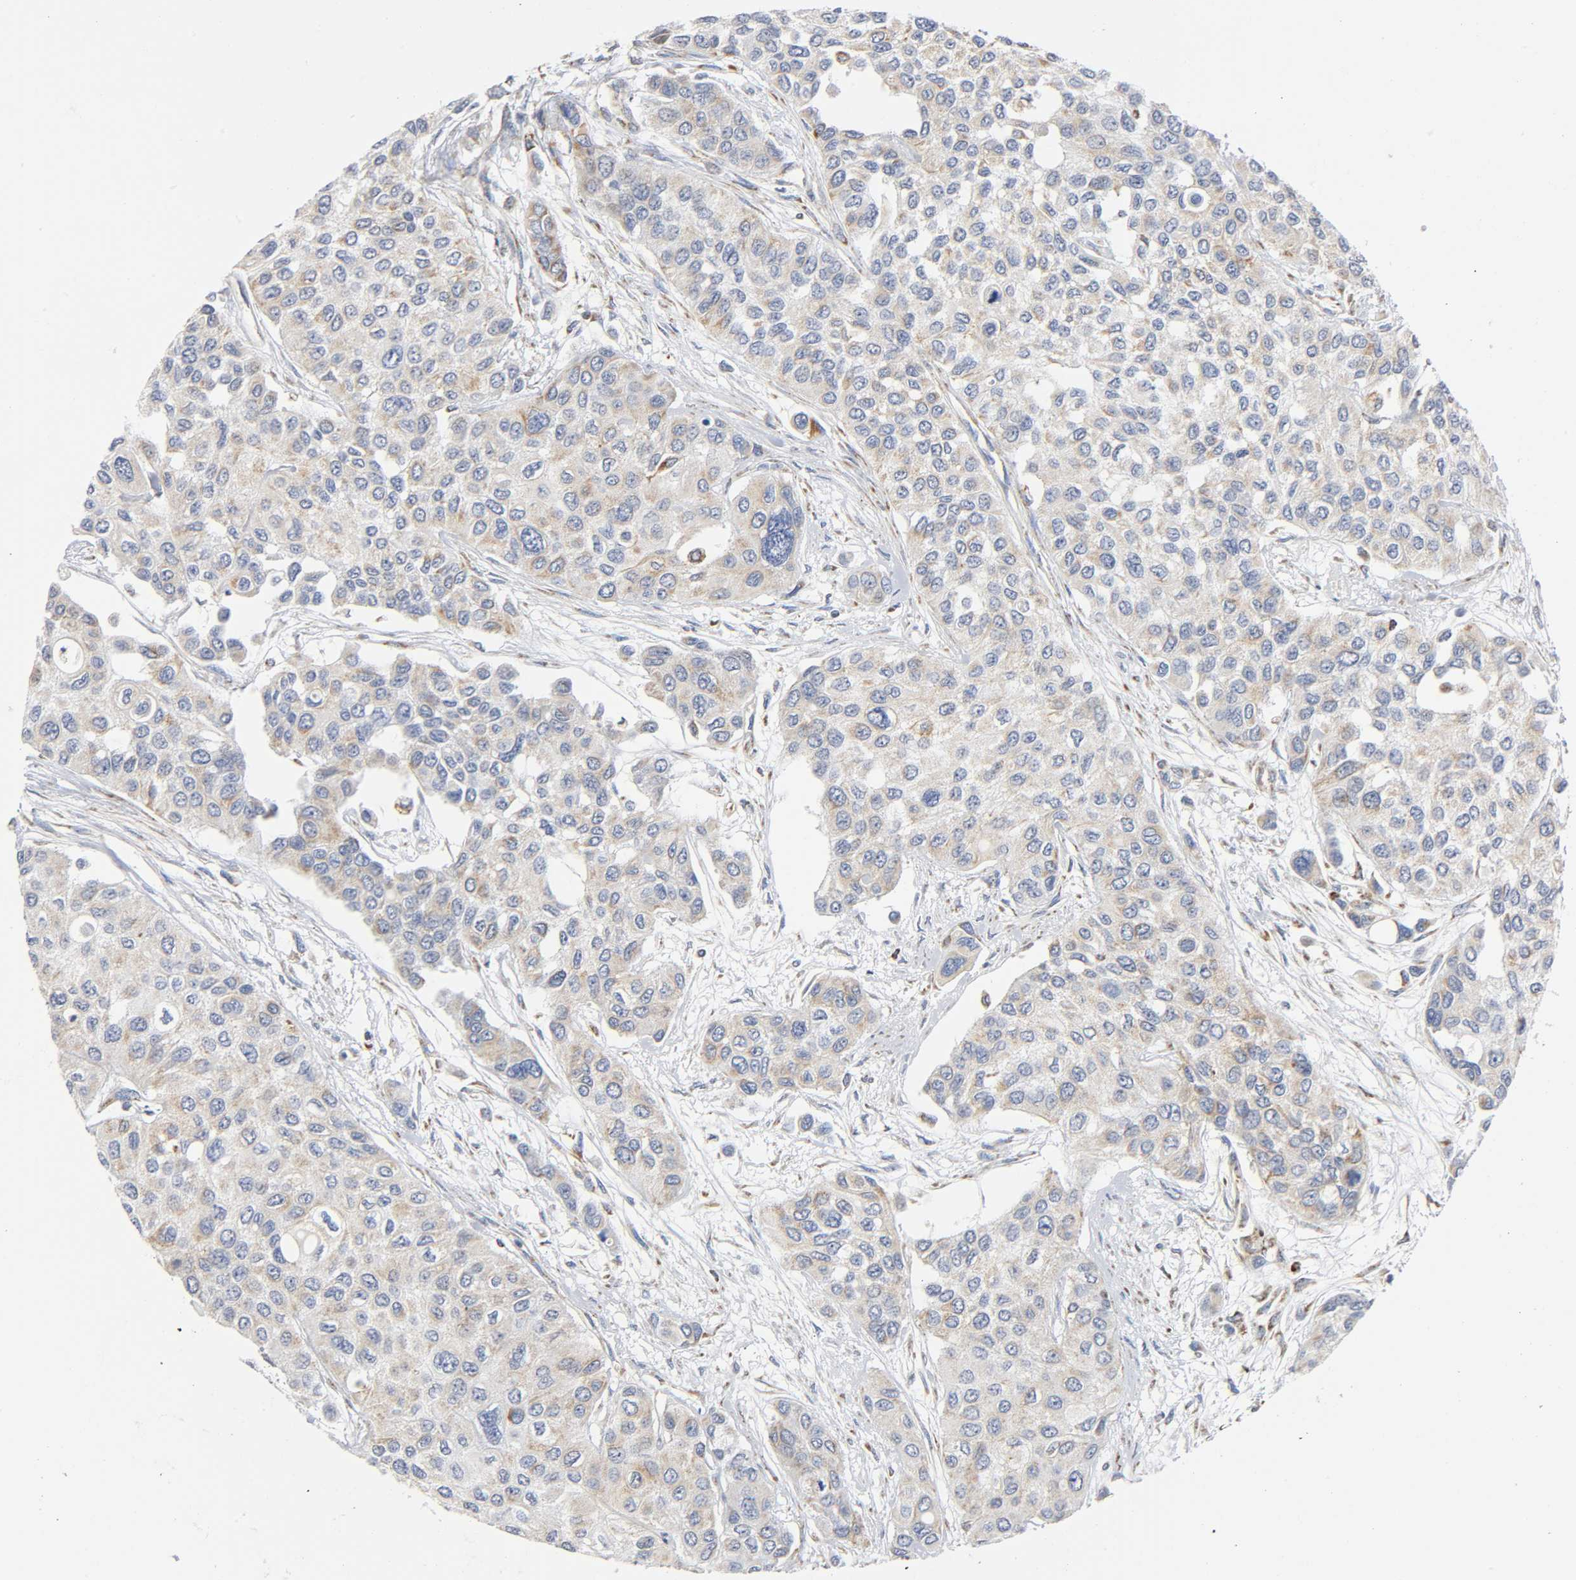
{"staining": {"intensity": "weak", "quantity": "25%-75%", "location": "cytoplasmic/membranous"}, "tissue": "urothelial cancer", "cell_type": "Tumor cells", "image_type": "cancer", "snomed": [{"axis": "morphology", "description": "Urothelial carcinoma, High grade"}, {"axis": "topography", "description": "Urinary bladder"}], "caption": "Tumor cells reveal low levels of weak cytoplasmic/membranous staining in approximately 25%-75% of cells in human urothelial carcinoma (high-grade).", "gene": "BAK1", "patient": {"sex": "female", "age": 56}}